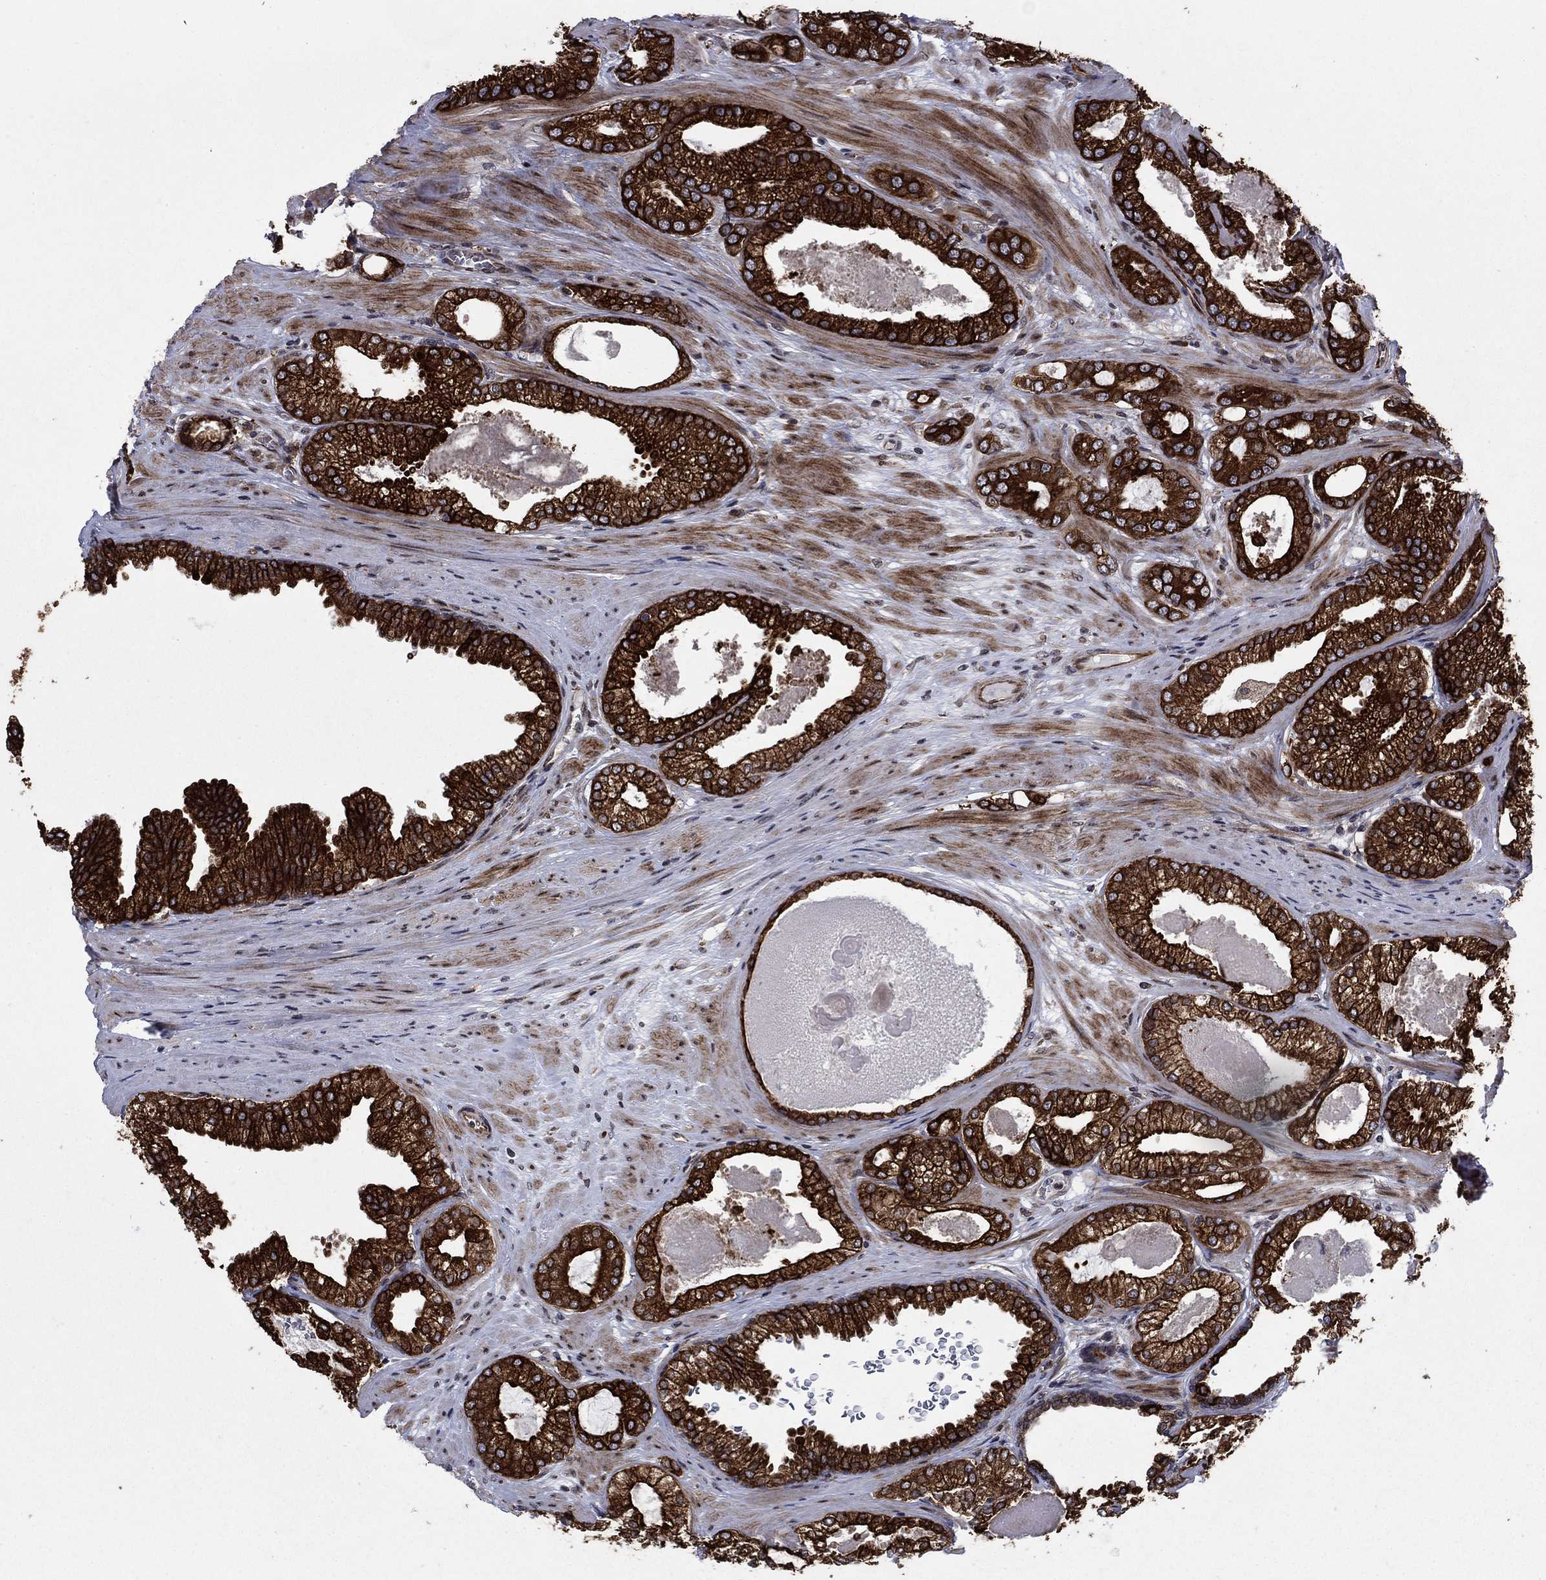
{"staining": {"intensity": "strong", "quantity": ">75%", "location": "cytoplasmic/membranous"}, "tissue": "prostate cancer", "cell_type": "Tumor cells", "image_type": "cancer", "snomed": [{"axis": "morphology", "description": "Adenocarcinoma, High grade"}, {"axis": "topography", "description": "Prostate and seminal vesicle, NOS"}], "caption": "High-grade adenocarcinoma (prostate) tissue shows strong cytoplasmic/membranous staining in approximately >75% of tumor cells, visualized by immunohistochemistry.", "gene": "DHRS7", "patient": {"sex": "male", "age": 62}}